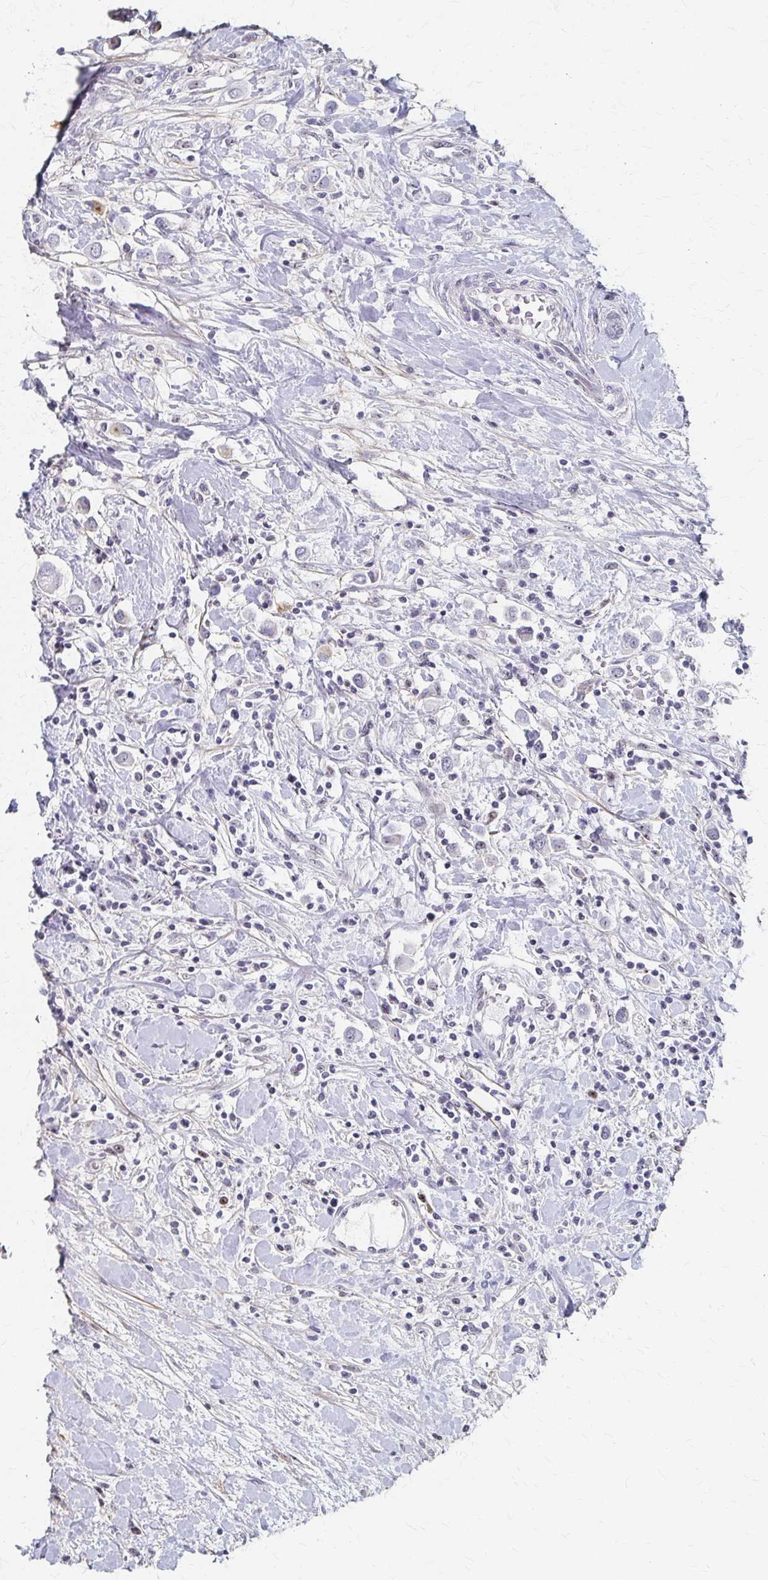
{"staining": {"intensity": "negative", "quantity": "none", "location": "none"}, "tissue": "breast cancer", "cell_type": "Tumor cells", "image_type": "cancer", "snomed": [{"axis": "morphology", "description": "Duct carcinoma"}, {"axis": "topography", "description": "Breast"}], "caption": "Immunohistochemistry (IHC) micrograph of neoplastic tissue: human intraductal carcinoma (breast) stained with DAB (3,3'-diaminobenzidine) displays no significant protein expression in tumor cells.", "gene": "PES1", "patient": {"sex": "female", "age": 61}}